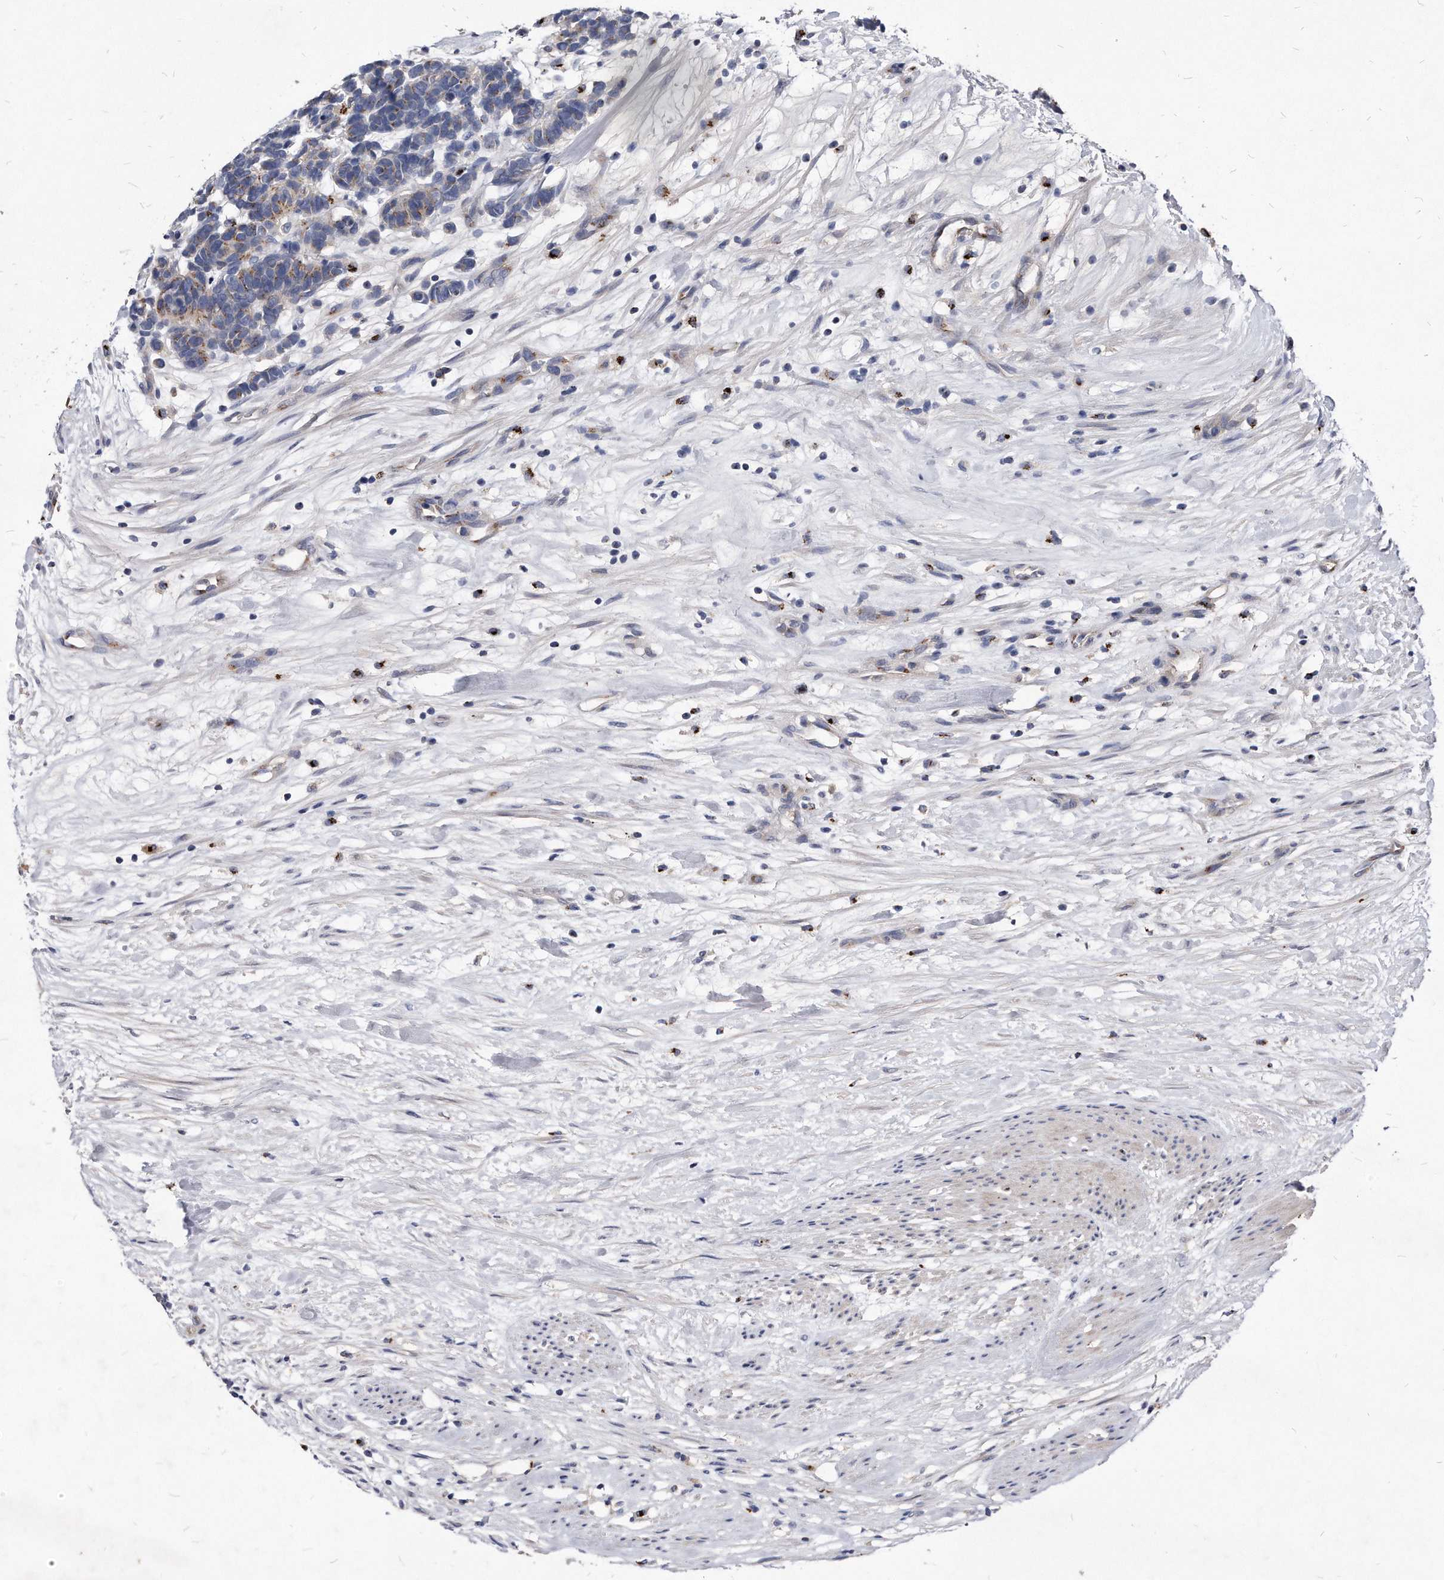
{"staining": {"intensity": "moderate", "quantity": "25%-75%", "location": "cytoplasmic/membranous"}, "tissue": "carcinoid", "cell_type": "Tumor cells", "image_type": "cancer", "snomed": [{"axis": "morphology", "description": "Carcinoma, NOS"}, {"axis": "morphology", "description": "Carcinoid, malignant, NOS"}, {"axis": "topography", "description": "Urinary bladder"}], "caption": "A photomicrograph of human carcinoid stained for a protein exhibits moderate cytoplasmic/membranous brown staining in tumor cells.", "gene": "MGAT4A", "patient": {"sex": "male", "age": 57}}